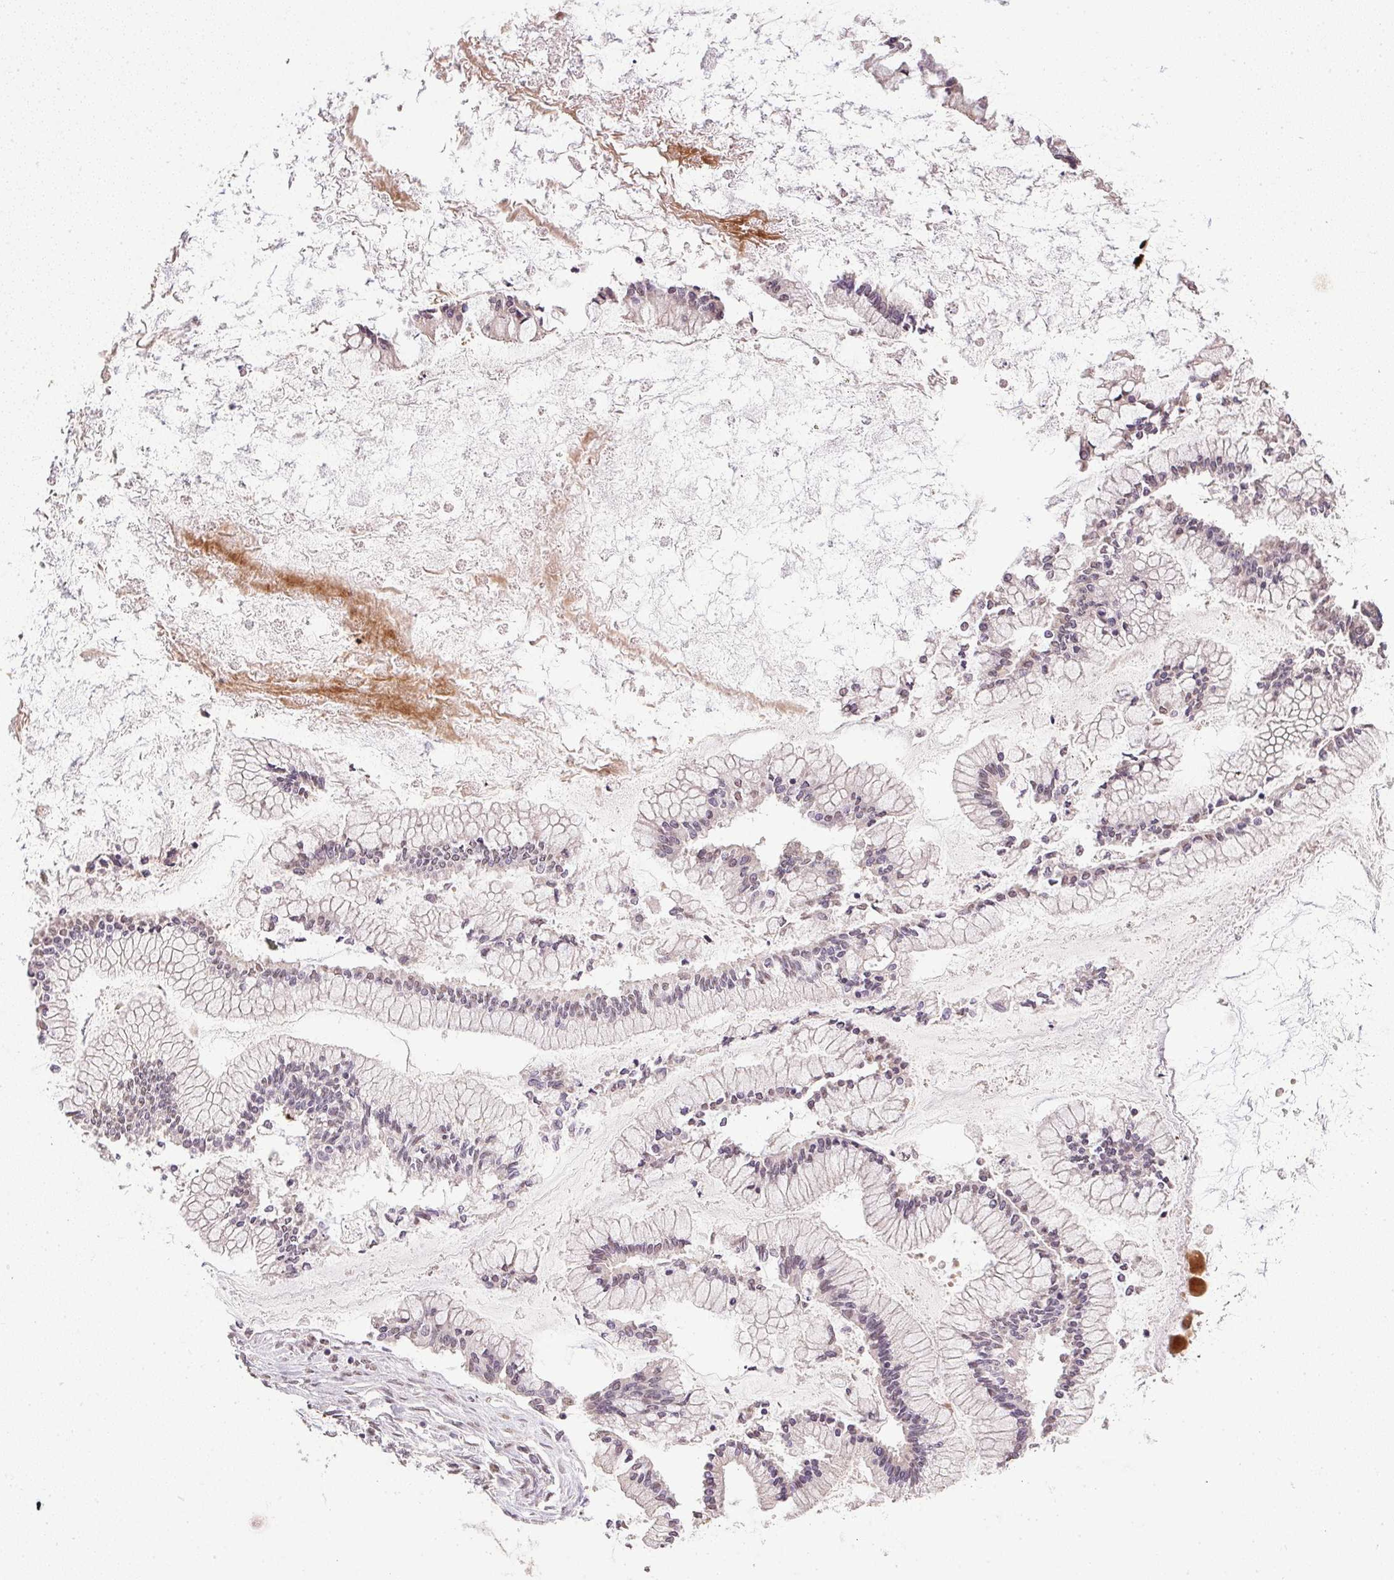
{"staining": {"intensity": "negative", "quantity": "none", "location": "none"}, "tissue": "ovarian cancer", "cell_type": "Tumor cells", "image_type": "cancer", "snomed": [{"axis": "morphology", "description": "Cystadenocarcinoma, mucinous, NOS"}, {"axis": "topography", "description": "Ovary"}], "caption": "Ovarian cancer (mucinous cystadenocarcinoma) stained for a protein using immunohistochemistry (IHC) exhibits no expression tumor cells.", "gene": "PPP4R4", "patient": {"sex": "female", "age": 67}}